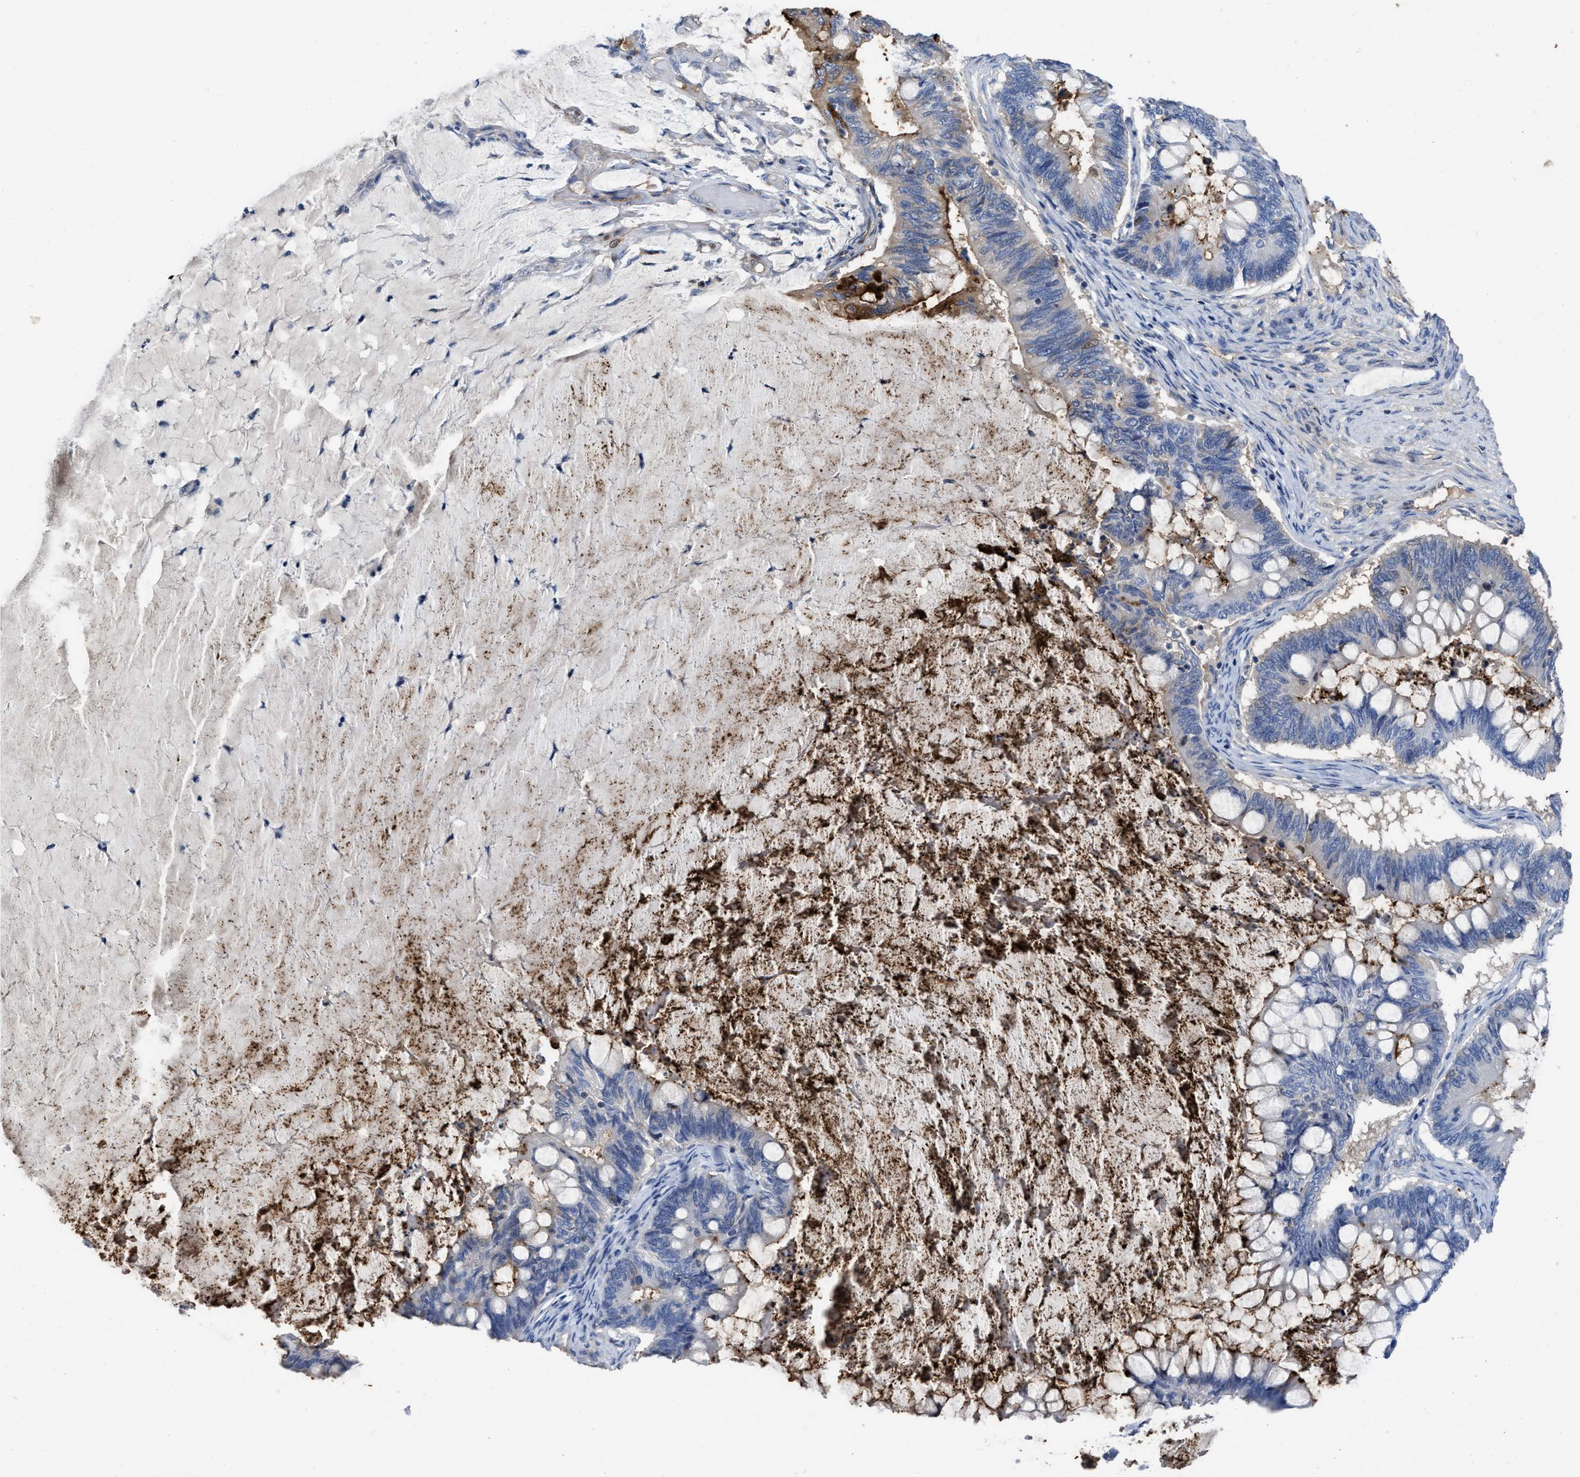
{"staining": {"intensity": "moderate", "quantity": "<25%", "location": "cytoplasmic/membranous"}, "tissue": "ovarian cancer", "cell_type": "Tumor cells", "image_type": "cancer", "snomed": [{"axis": "morphology", "description": "Cystadenocarcinoma, mucinous, NOS"}, {"axis": "topography", "description": "Ovary"}], "caption": "Immunohistochemistry photomicrograph of mucinous cystadenocarcinoma (ovarian) stained for a protein (brown), which exhibits low levels of moderate cytoplasmic/membranous staining in about <25% of tumor cells.", "gene": "CEACAM5", "patient": {"sex": "female", "age": 61}}